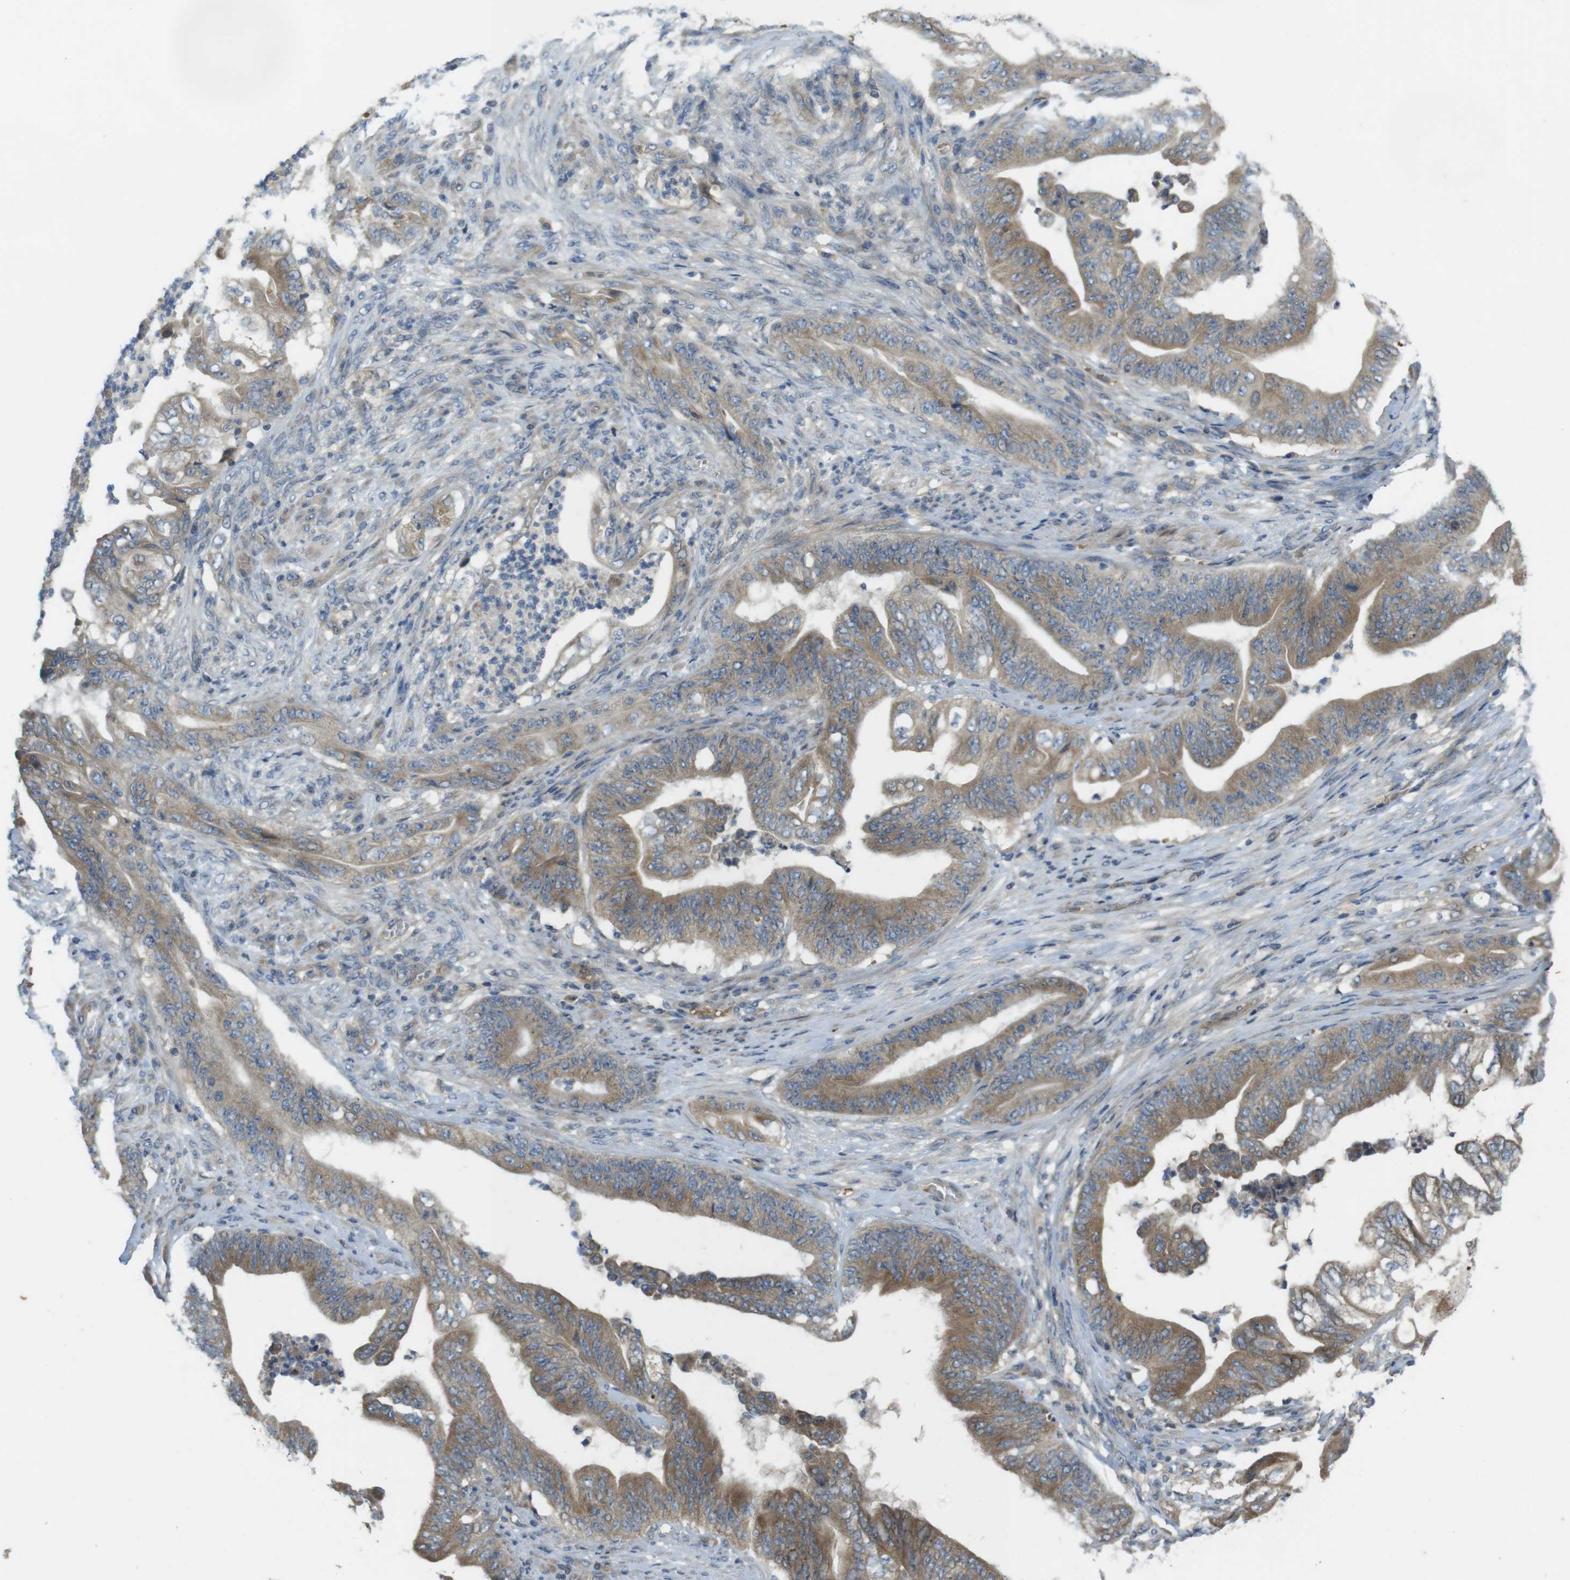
{"staining": {"intensity": "moderate", "quantity": ">75%", "location": "cytoplasmic/membranous"}, "tissue": "stomach cancer", "cell_type": "Tumor cells", "image_type": "cancer", "snomed": [{"axis": "morphology", "description": "Adenocarcinoma, NOS"}, {"axis": "topography", "description": "Stomach"}], "caption": "About >75% of tumor cells in human stomach cancer (adenocarcinoma) display moderate cytoplasmic/membranous protein expression as visualized by brown immunohistochemical staining.", "gene": "CLTC", "patient": {"sex": "female", "age": 73}}